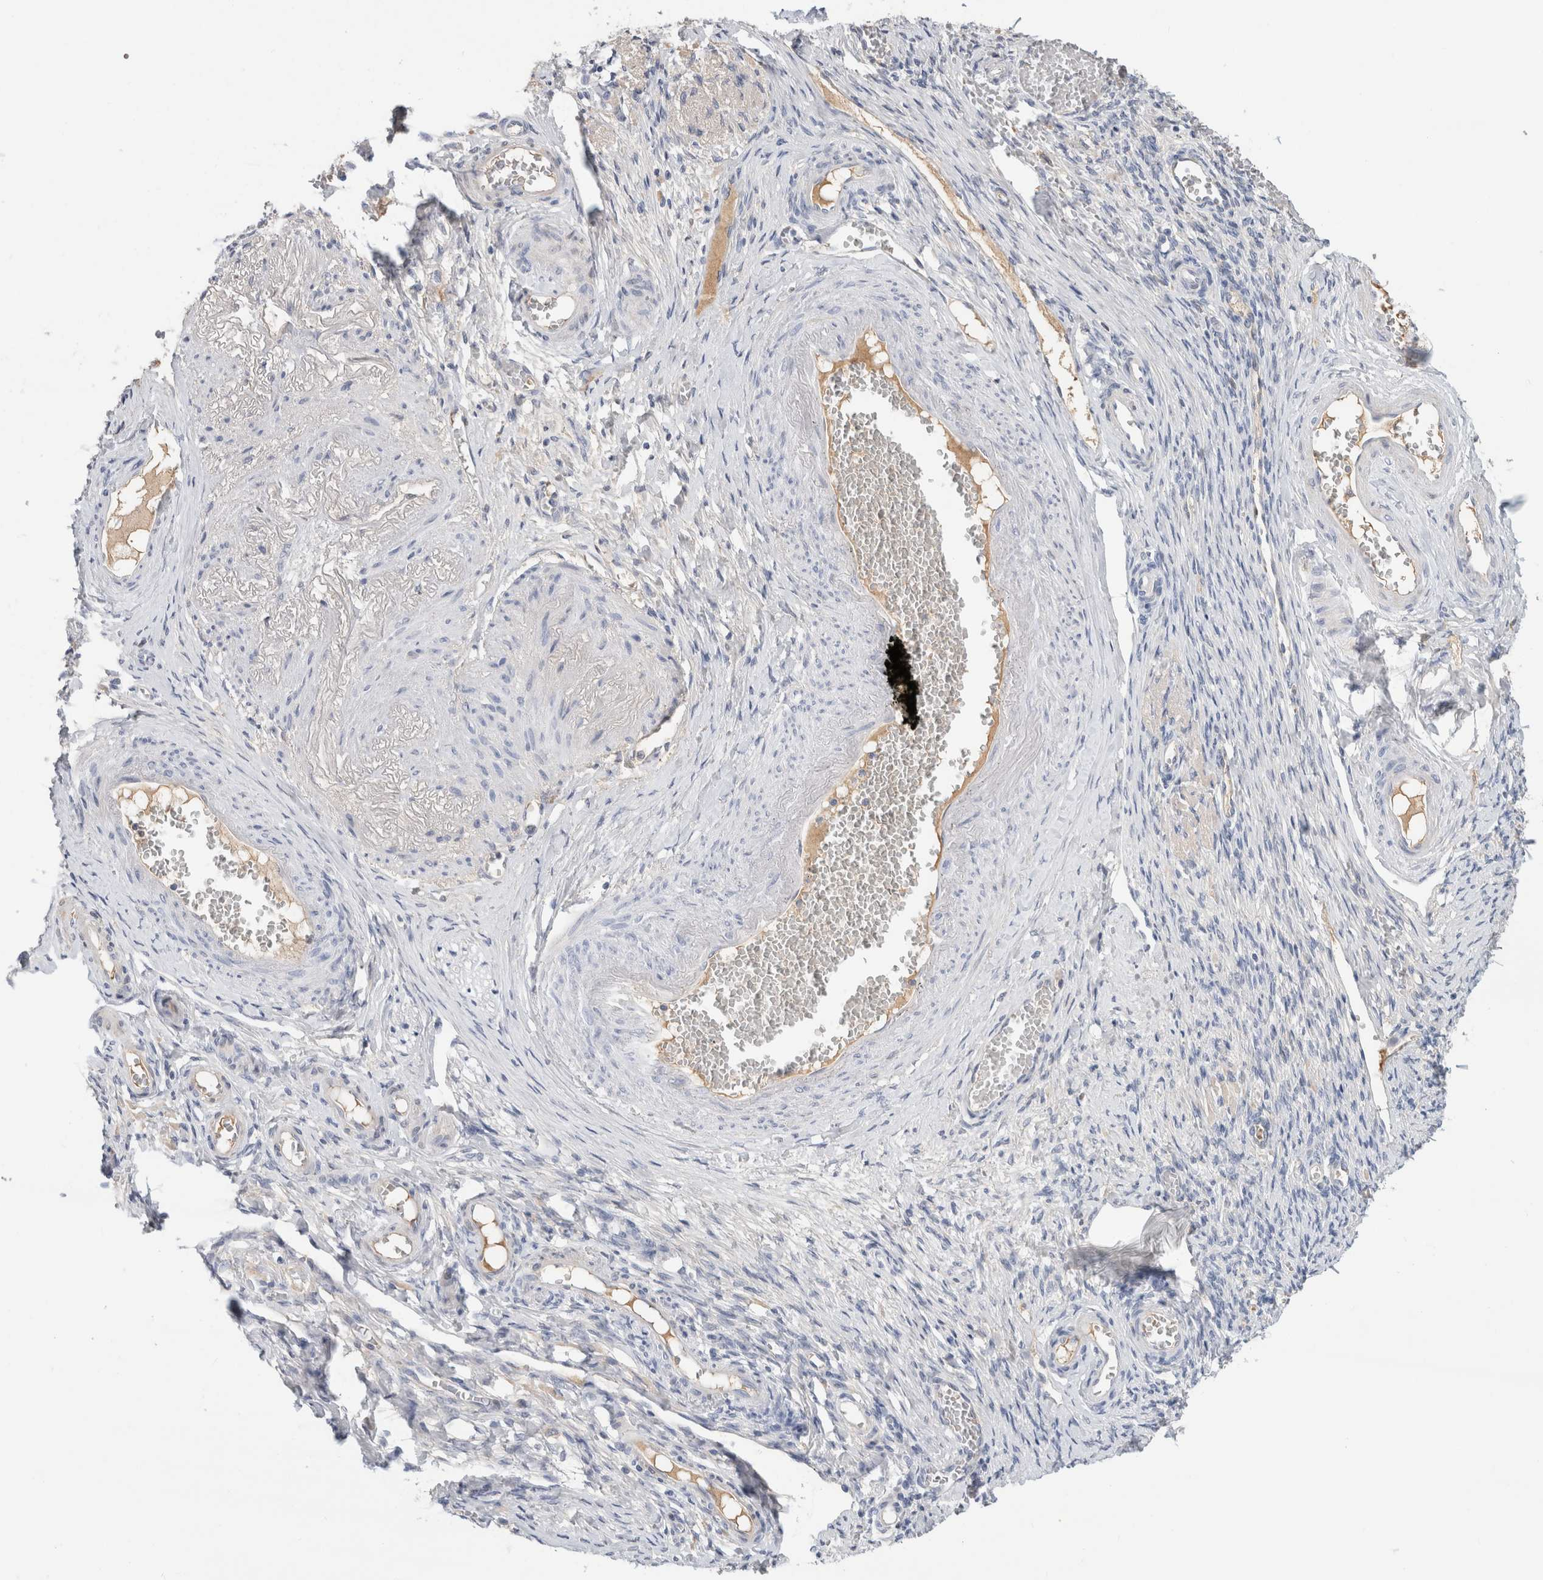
{"staining": {"intensity": "negative", "quantity": "none", "location": "none"}, "tissue": "adipose tissue", "cell_type": "Adipocytes", "image_type": "normal", "snomed": [{"axis": "morphology", "description": "Normal tissue, NOS"}, {"axis": "topography", "description": "Vascular tissue"}, {"axis": "topography", "description": "Fallopian tube"}, {"axis": "topography", "description": "Ovary"}], "caption": "Micrograph shows no protein staining in adipocytes of normal adipose tissue.", "gene": "SCGB1A1", "patient": {"sex": "female", "age": 67}}